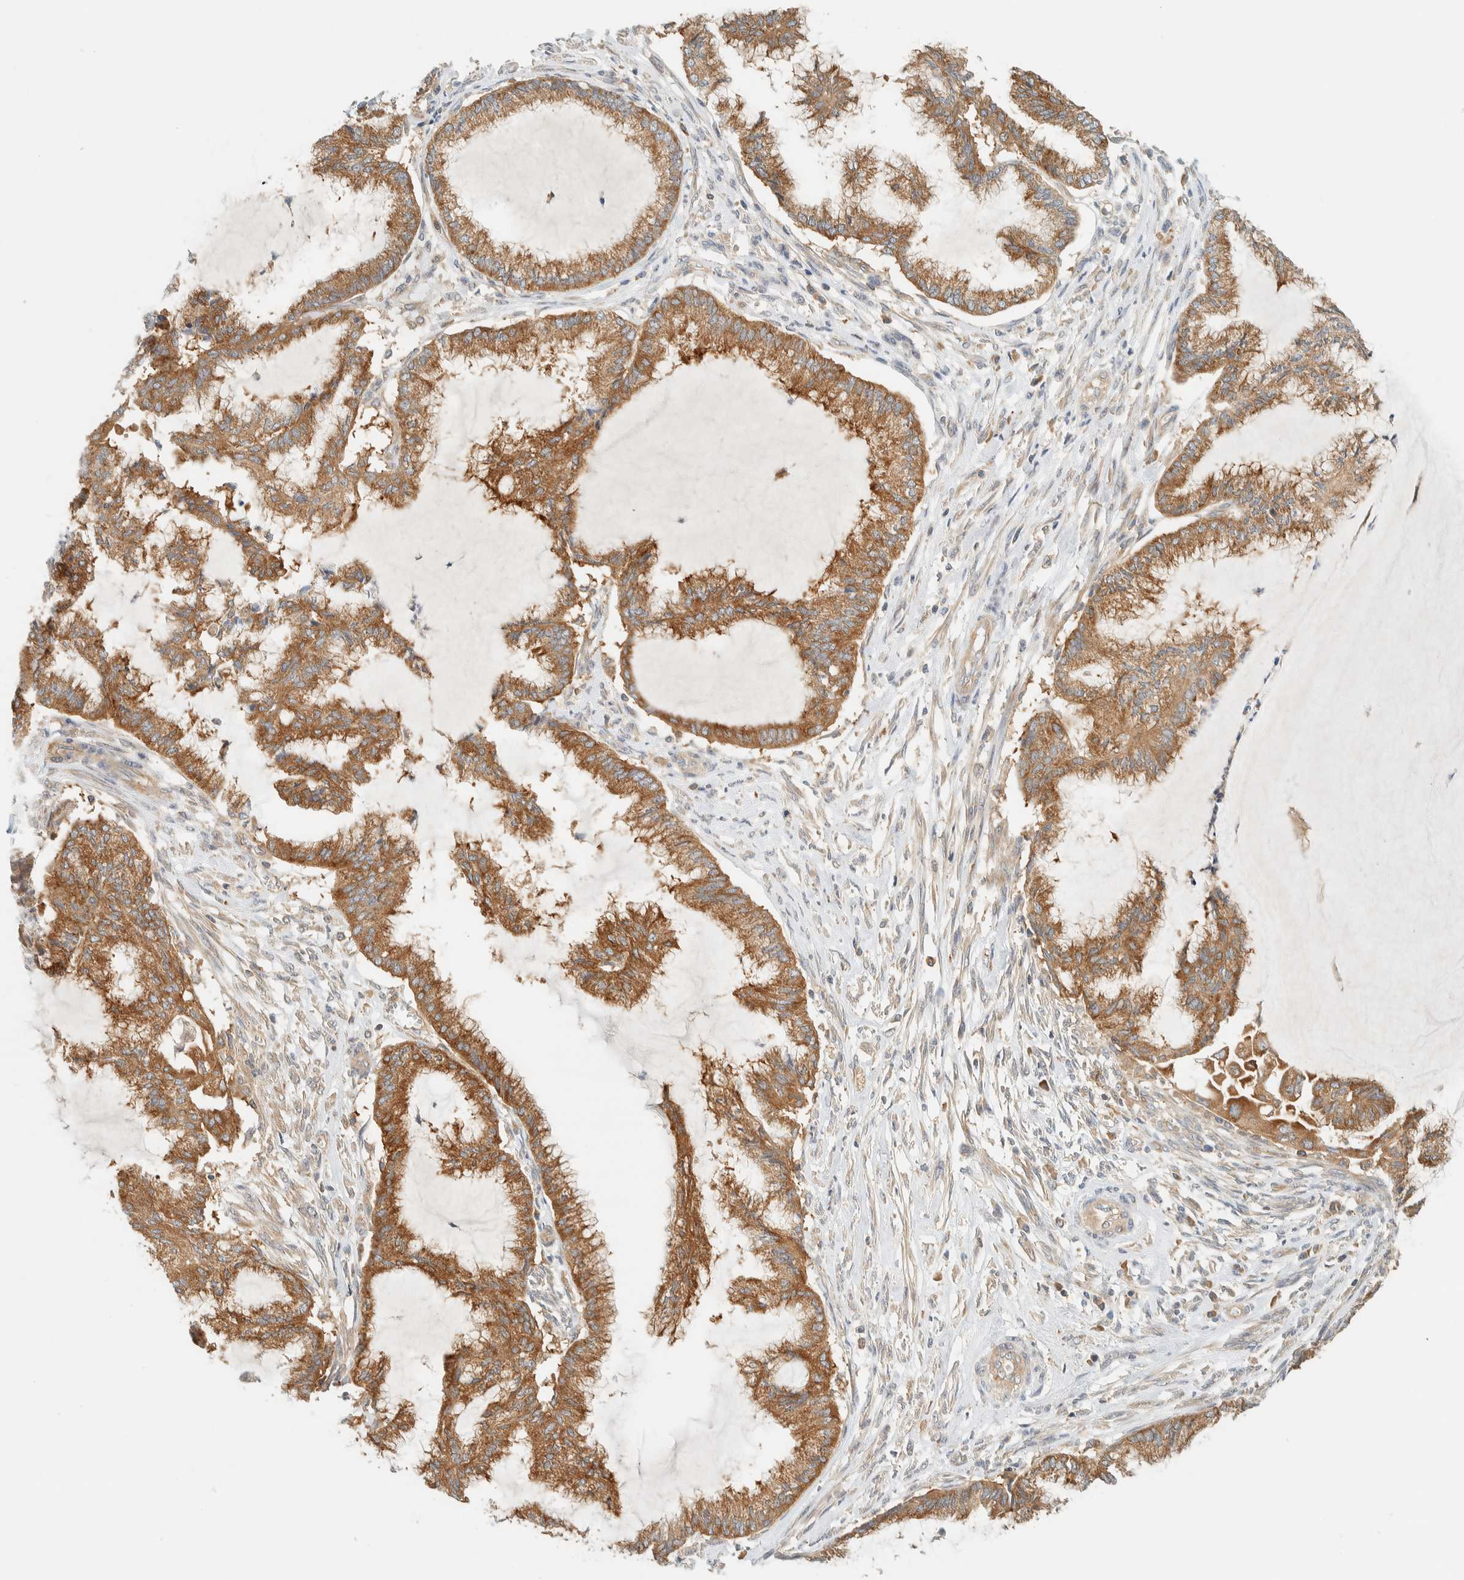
{"staining": {"intensity": "moderate", "quantity": ">75%", "location": "cytoplasmic/membranous"}, "tissue": "endometrial cancer", "cell_type": "Tumor cells", "image_type": "cancer", "snomed": [{"axis": "morphology", "description": "Adenocarcinoma, NOS"}, {"axis": "topography", "description": "Endometrium"}], "caption": "IHC (DAB) staining of endometrial cancer (adenocarcinoma) reveals moderate cytoplasmic/membranous protein positivity in approximately >75% of tumor cells.", "gene": "ARFGEF1", "patient": {"sex": "female", "age": 86}}